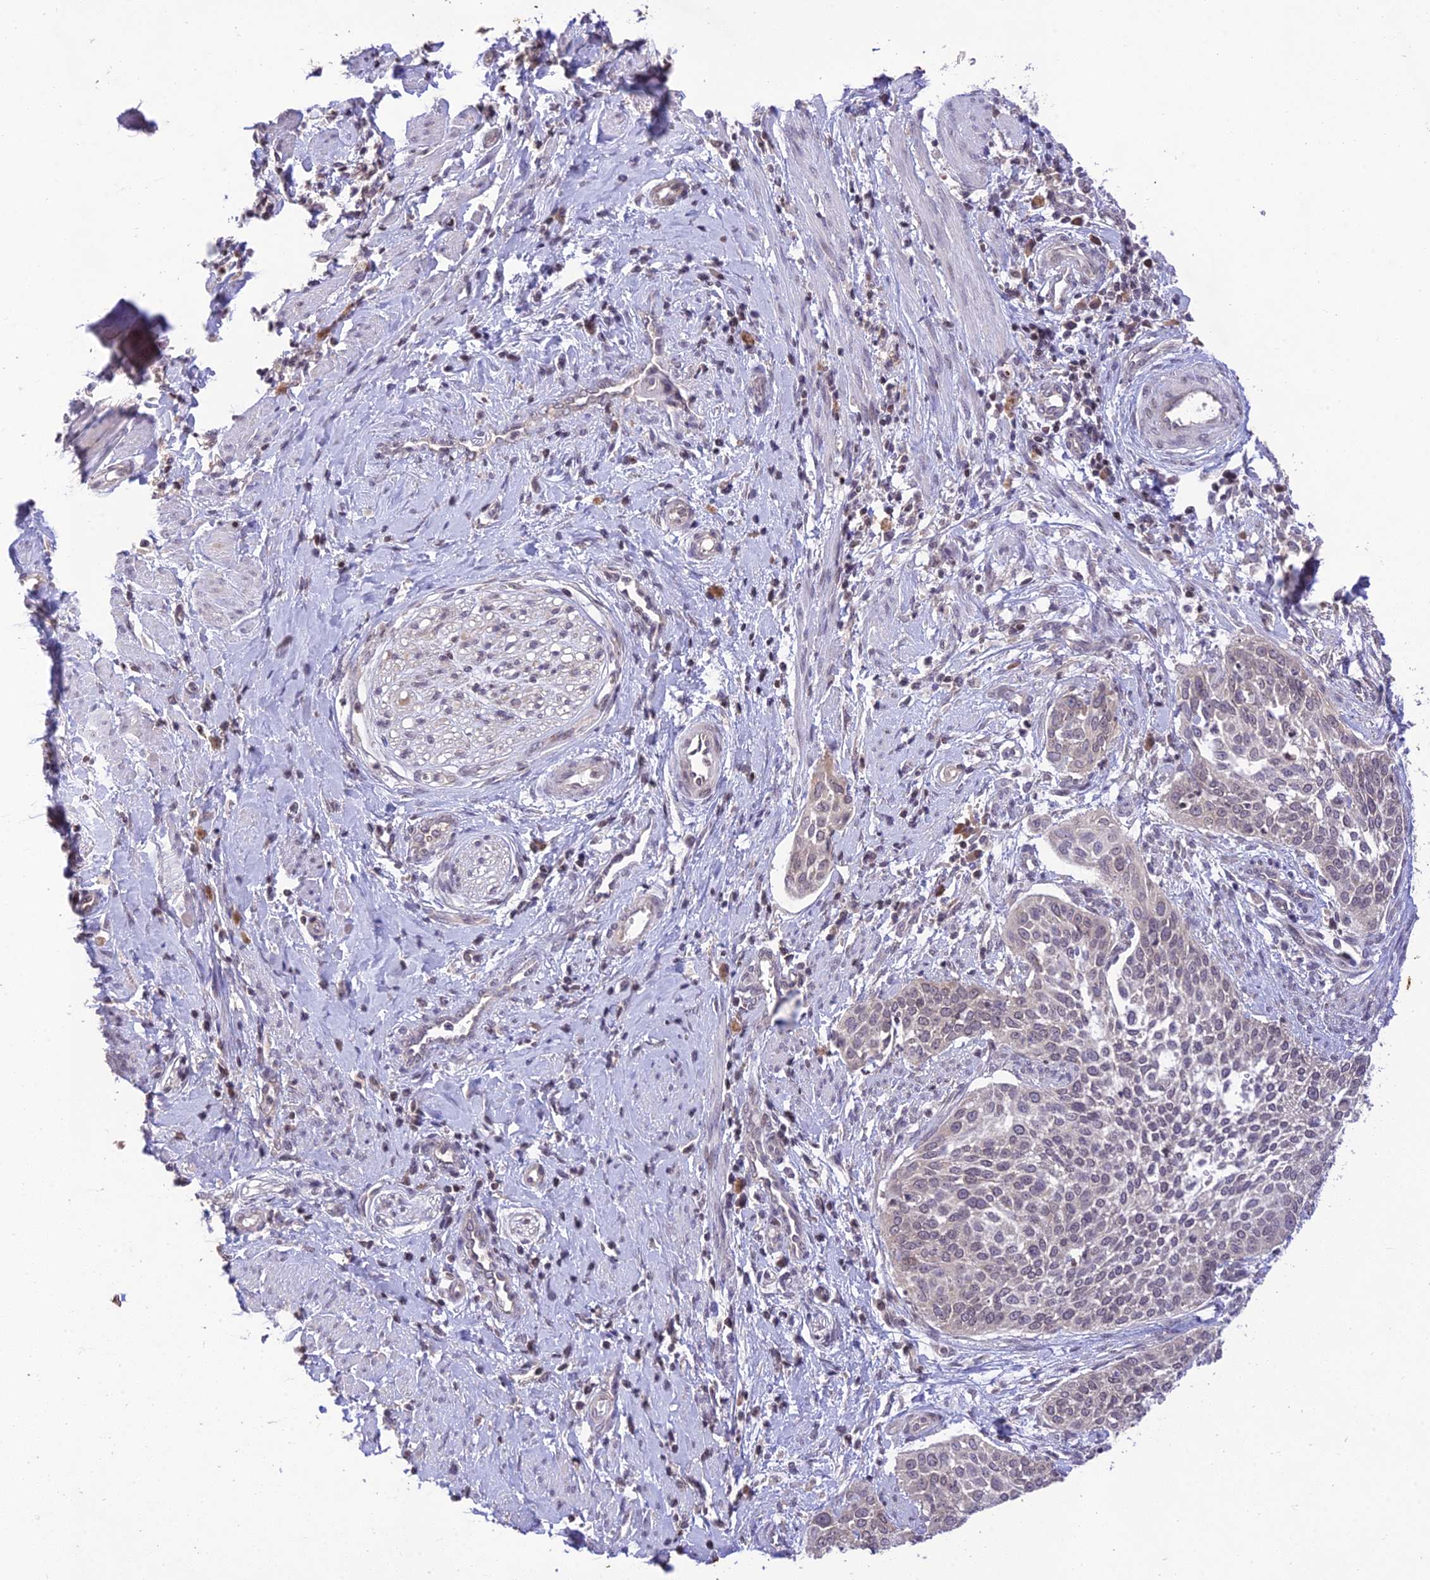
{"staining": {"intensity": "negative", "quantity": "none", "location": "none"}, "tissue": "cervical cancer", "cell_type": "Tumor cells", "image_type": "cancer", "snomed": [{"axis": "morphology", "description": "Squamous cell carcinoma, NOS"}, {"axis": "topography", "description": "Cervix"}], "caption": "Cervical cancer stained for a protein using immunohistochemistry (IHC) shows no positivity tumor cells.", "gene": "TEKT1", "patient": {"sex": "female", "age": 44}}